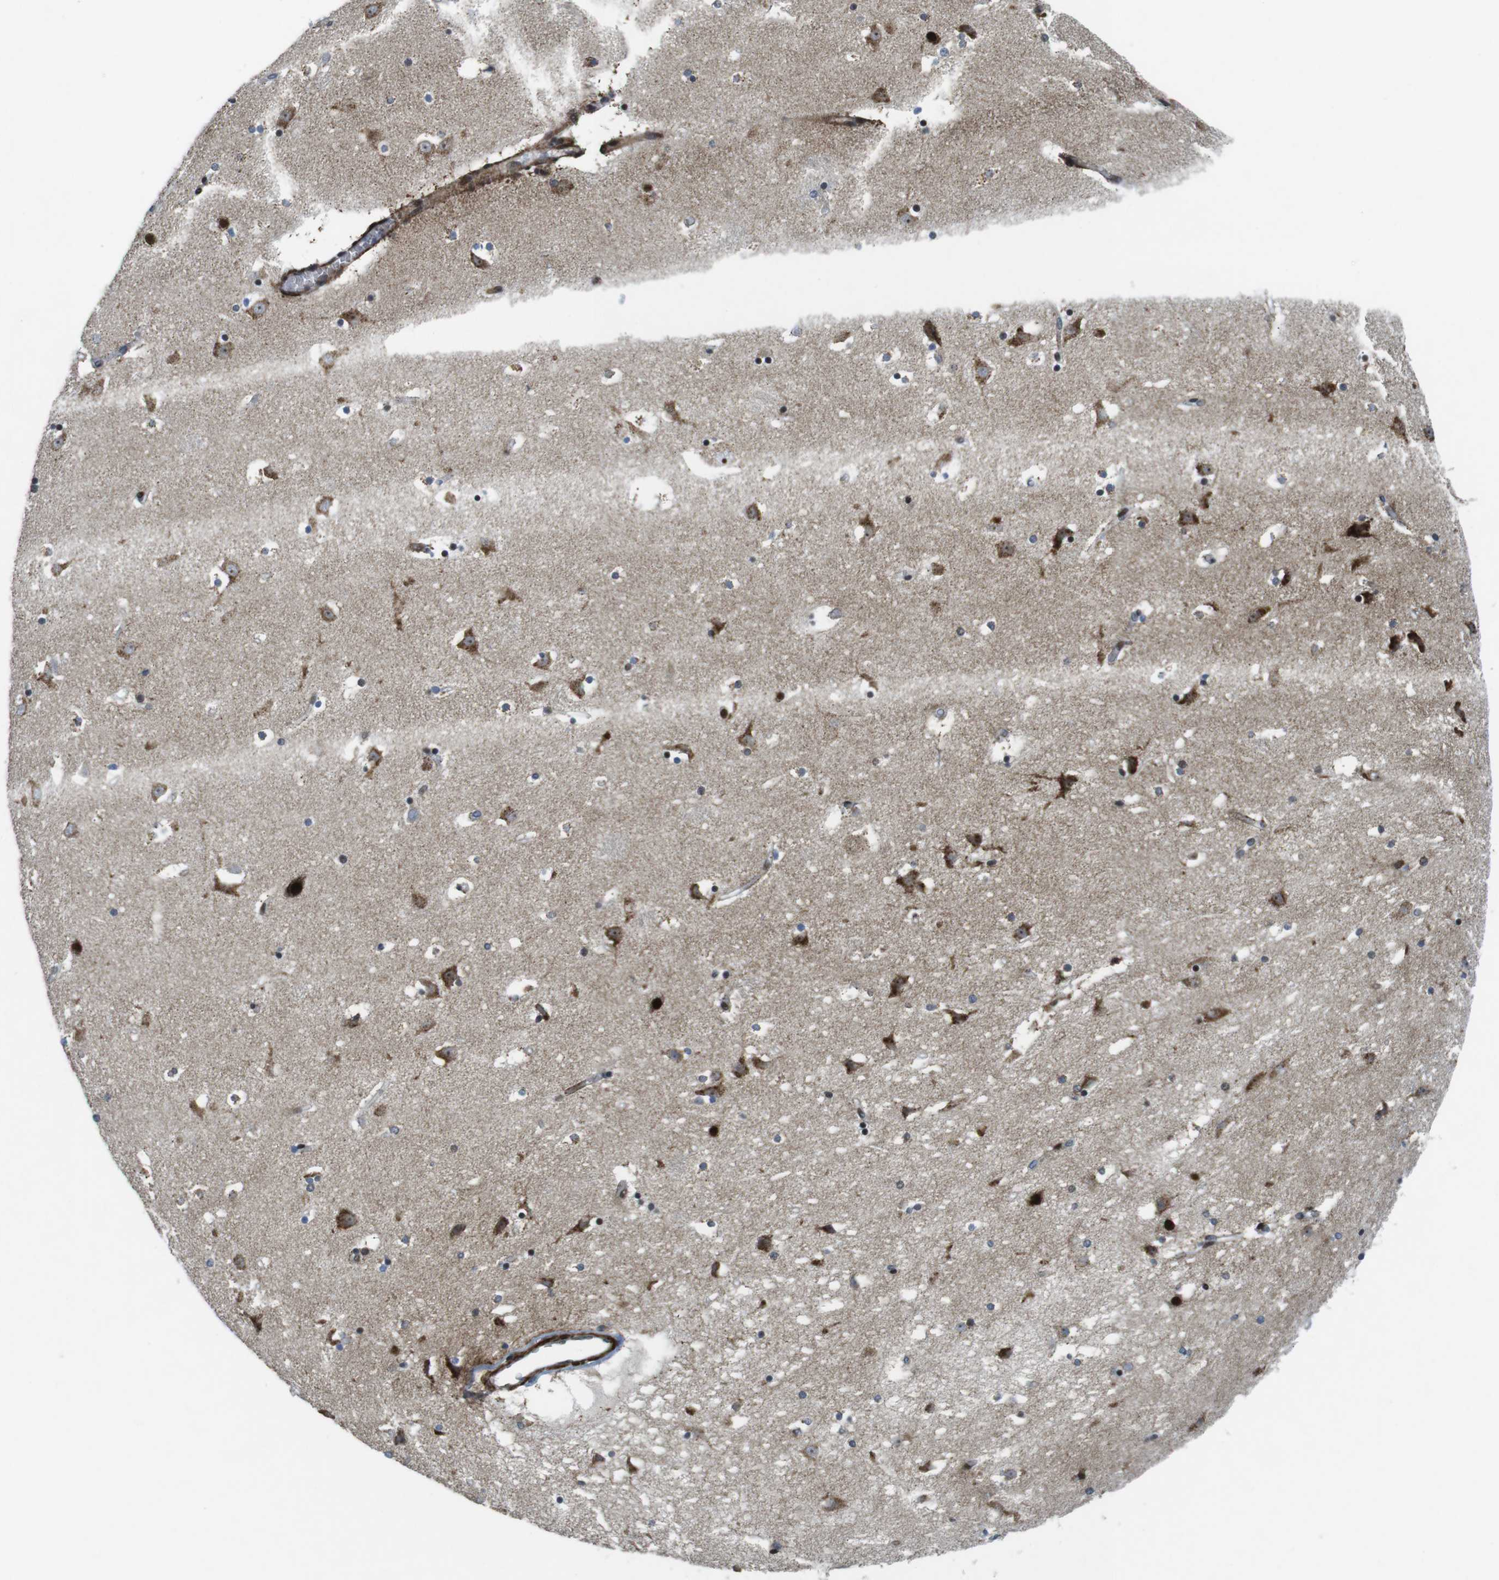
{"staining": {"intensity": "weak", "quantity": "<25%", "location": "cytoplasmic/membranous"}, "tissue": "caudate", "cell_type": "Glial cells", "image_type": "normal", "snomed": [{"axis": "morphology", "description": "Normal tissue, NOS"}, {"axis": "topography", "description": "Lateral ventricle wall"}], "caption": "Immunohistochemistry (IHC) of benign human caudate reveals no positivity in glial cells.", "gene": "CUL7", "patient": {"sex": "male", "age": 45}}